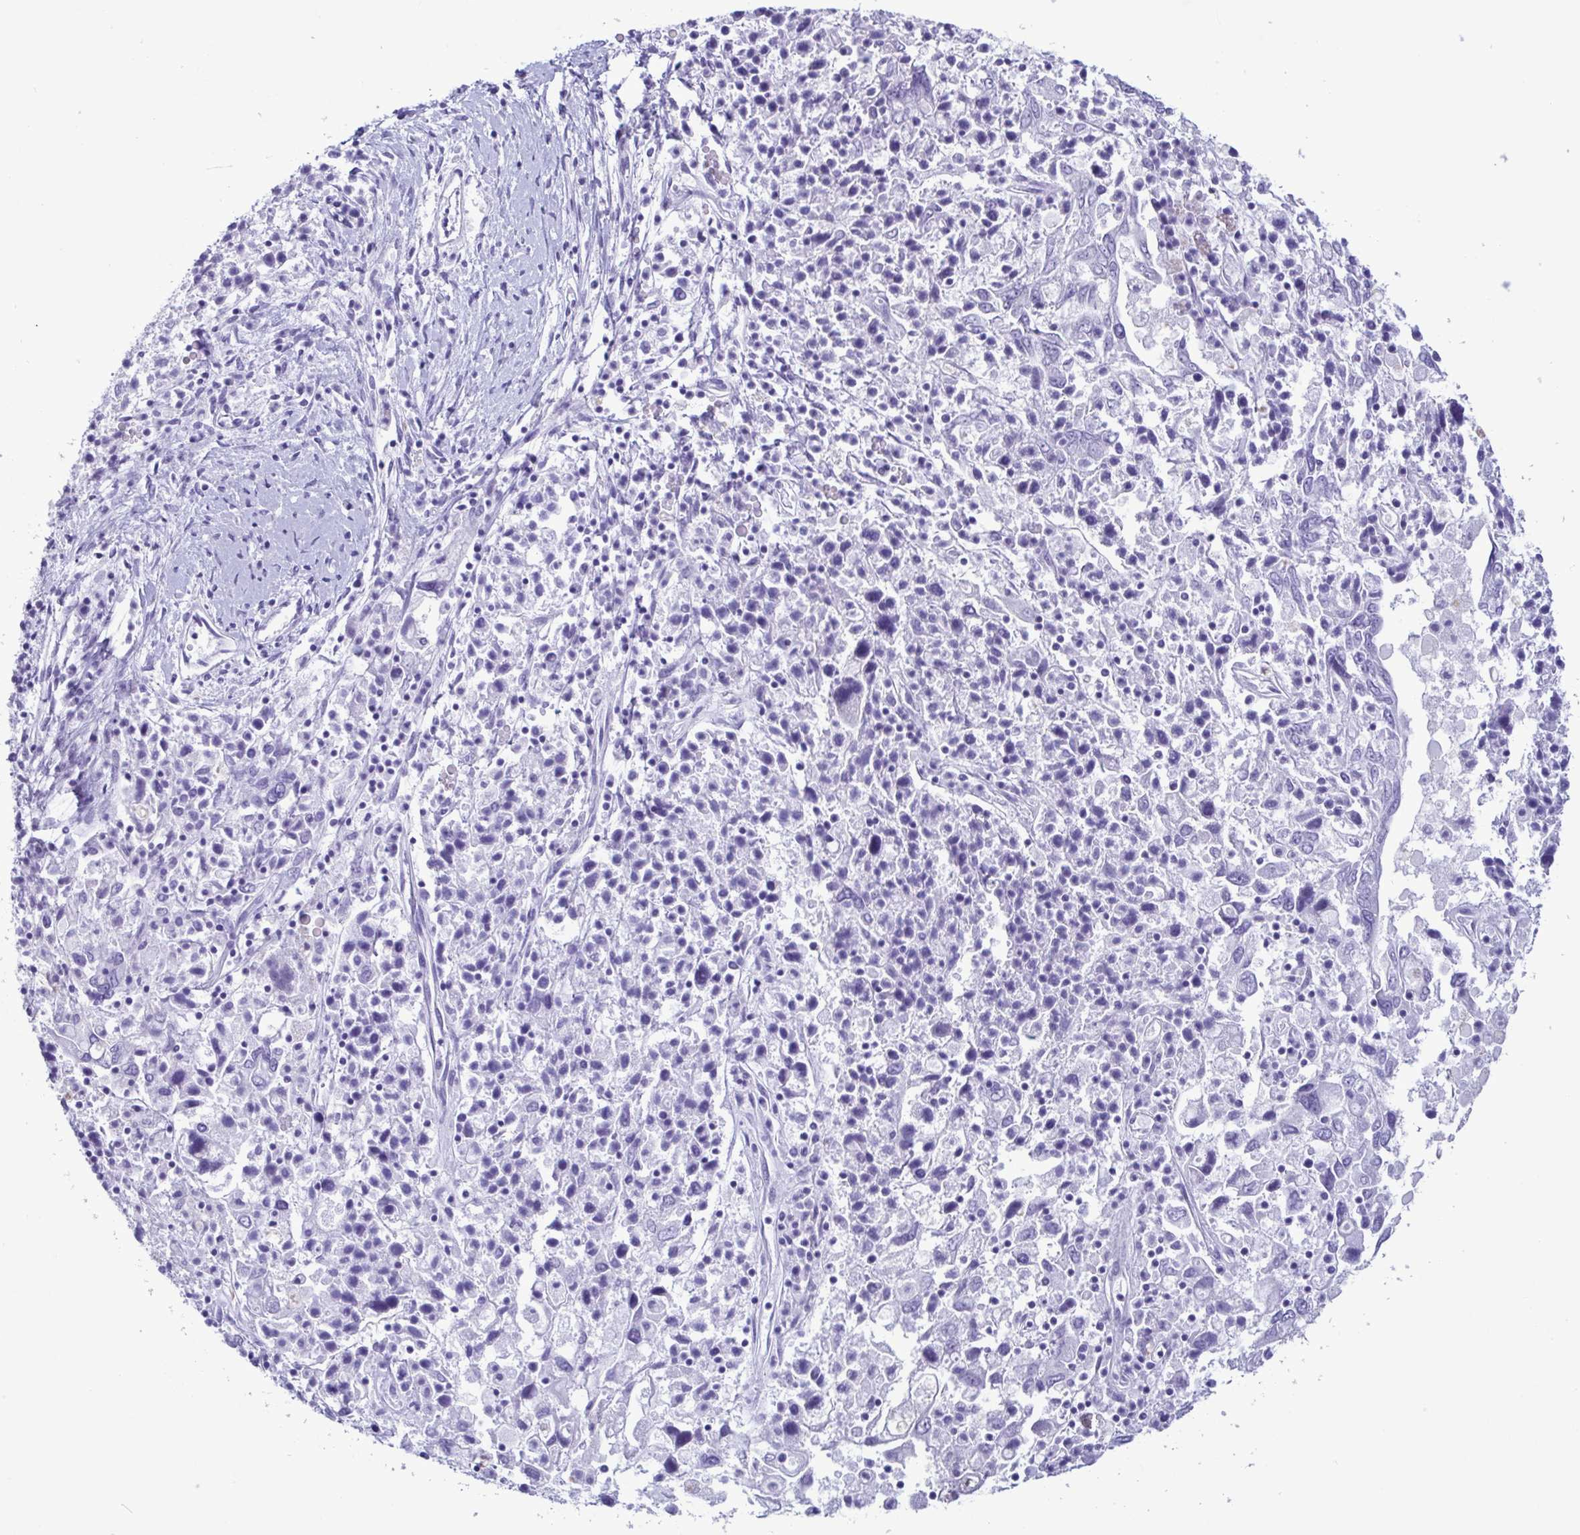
{"staining": {"intensity": "negative", "quantity": "none", "location": "none"}, "tissue": "ovarian cancer", "cell_type": "Tumor cells", "image_type": "cancer", "snomed": [{"axis": "morphology", "description": "Carcinoma, endometroid"}, {"axis": "topography", "description": "Ovary"}], "caption": "An image of human endometroid carcinoma (ovarian) is negative for staining in tumor cells.", "gene": "LTF", "patient": {"sex": "female", "age": 62}}